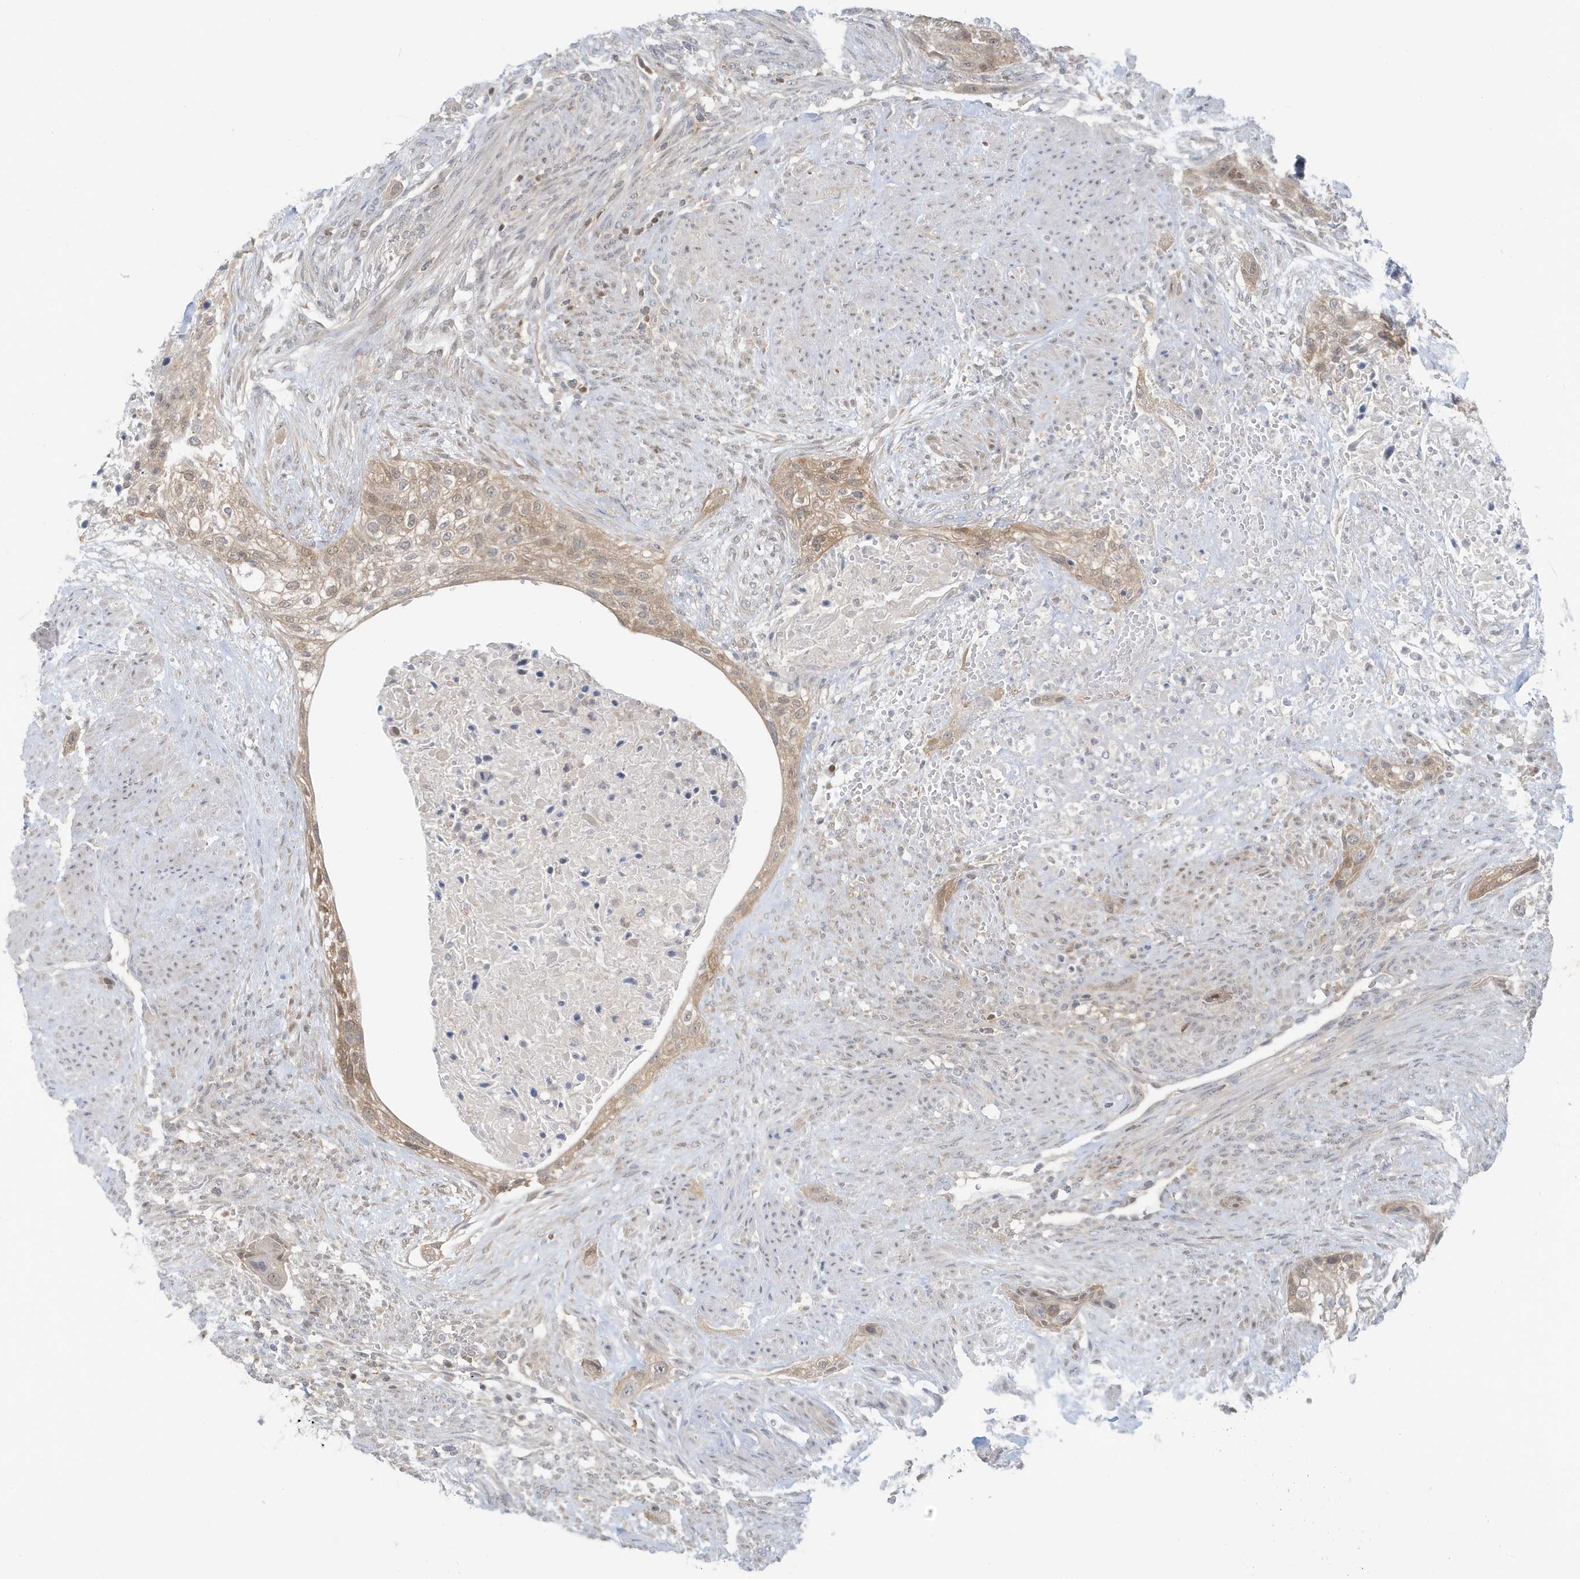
{"staining": {"intensity": "weak", "quantity": ">75%", "location": "cytoplasmic/membranous,nuclear"}, "tissue": "urothelial cancer", "cell_type": "Tumor cells", "image_type": "cancer", "snomed": [{"axis": "morphology", "description": "Urothelial carcinoma, High grade"}, {"axis": "topography", "description": "Urinary bladder"}], "caption": "High-magnification brightfield microscopy of high-grade urothelial carcinoma stained with DAB (brown) and counterstained with hematoxylin (blue). tumor cells exhibit weak cytoplasmic/membranous and nuclear staining is identified in about>75% of cells.", "gene": "OGA", "patient": {"sex": "male", "age": 35}}